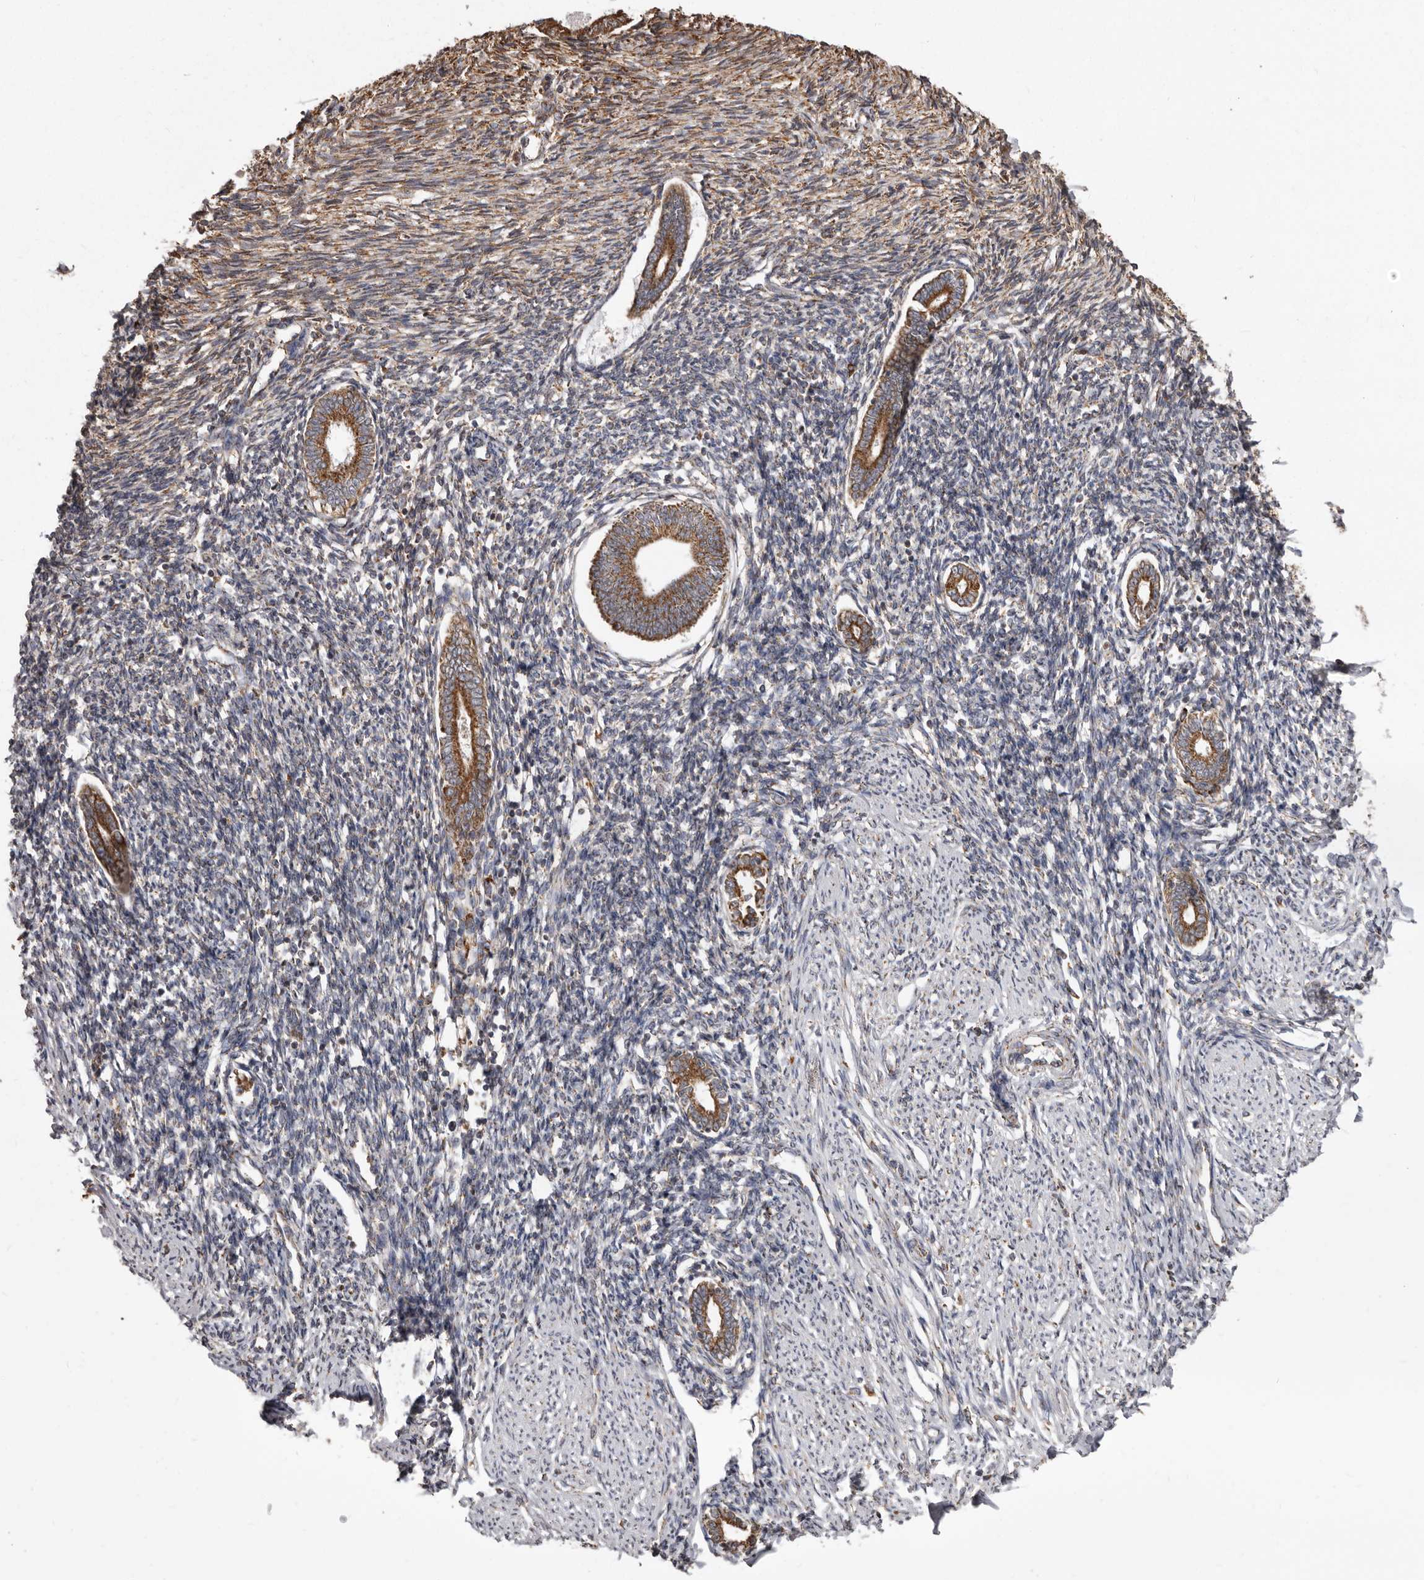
{"staining": {"intensity": "moderate", "quantity": "25%-75%", "location": "cytoplasmic/membranous"}, "tissue": "endometrium", "cell_type": "Cells in endometrial stroma", "image_type": "normal", "snomed": [{"axis": "morphology", "description": "Normal tissue, NOS"}, {"axis": "topography", "description": "Endometrium"}], "caption": "IHC of unremarkable endometrium demonstrates medium levels of moderate cytoplasmic/membranous positivity in approximately 25%-75% of cells in endometrial stroma.", "gene": "CDK5RAP3", "patient": {"sex": "female", "age": 56}}